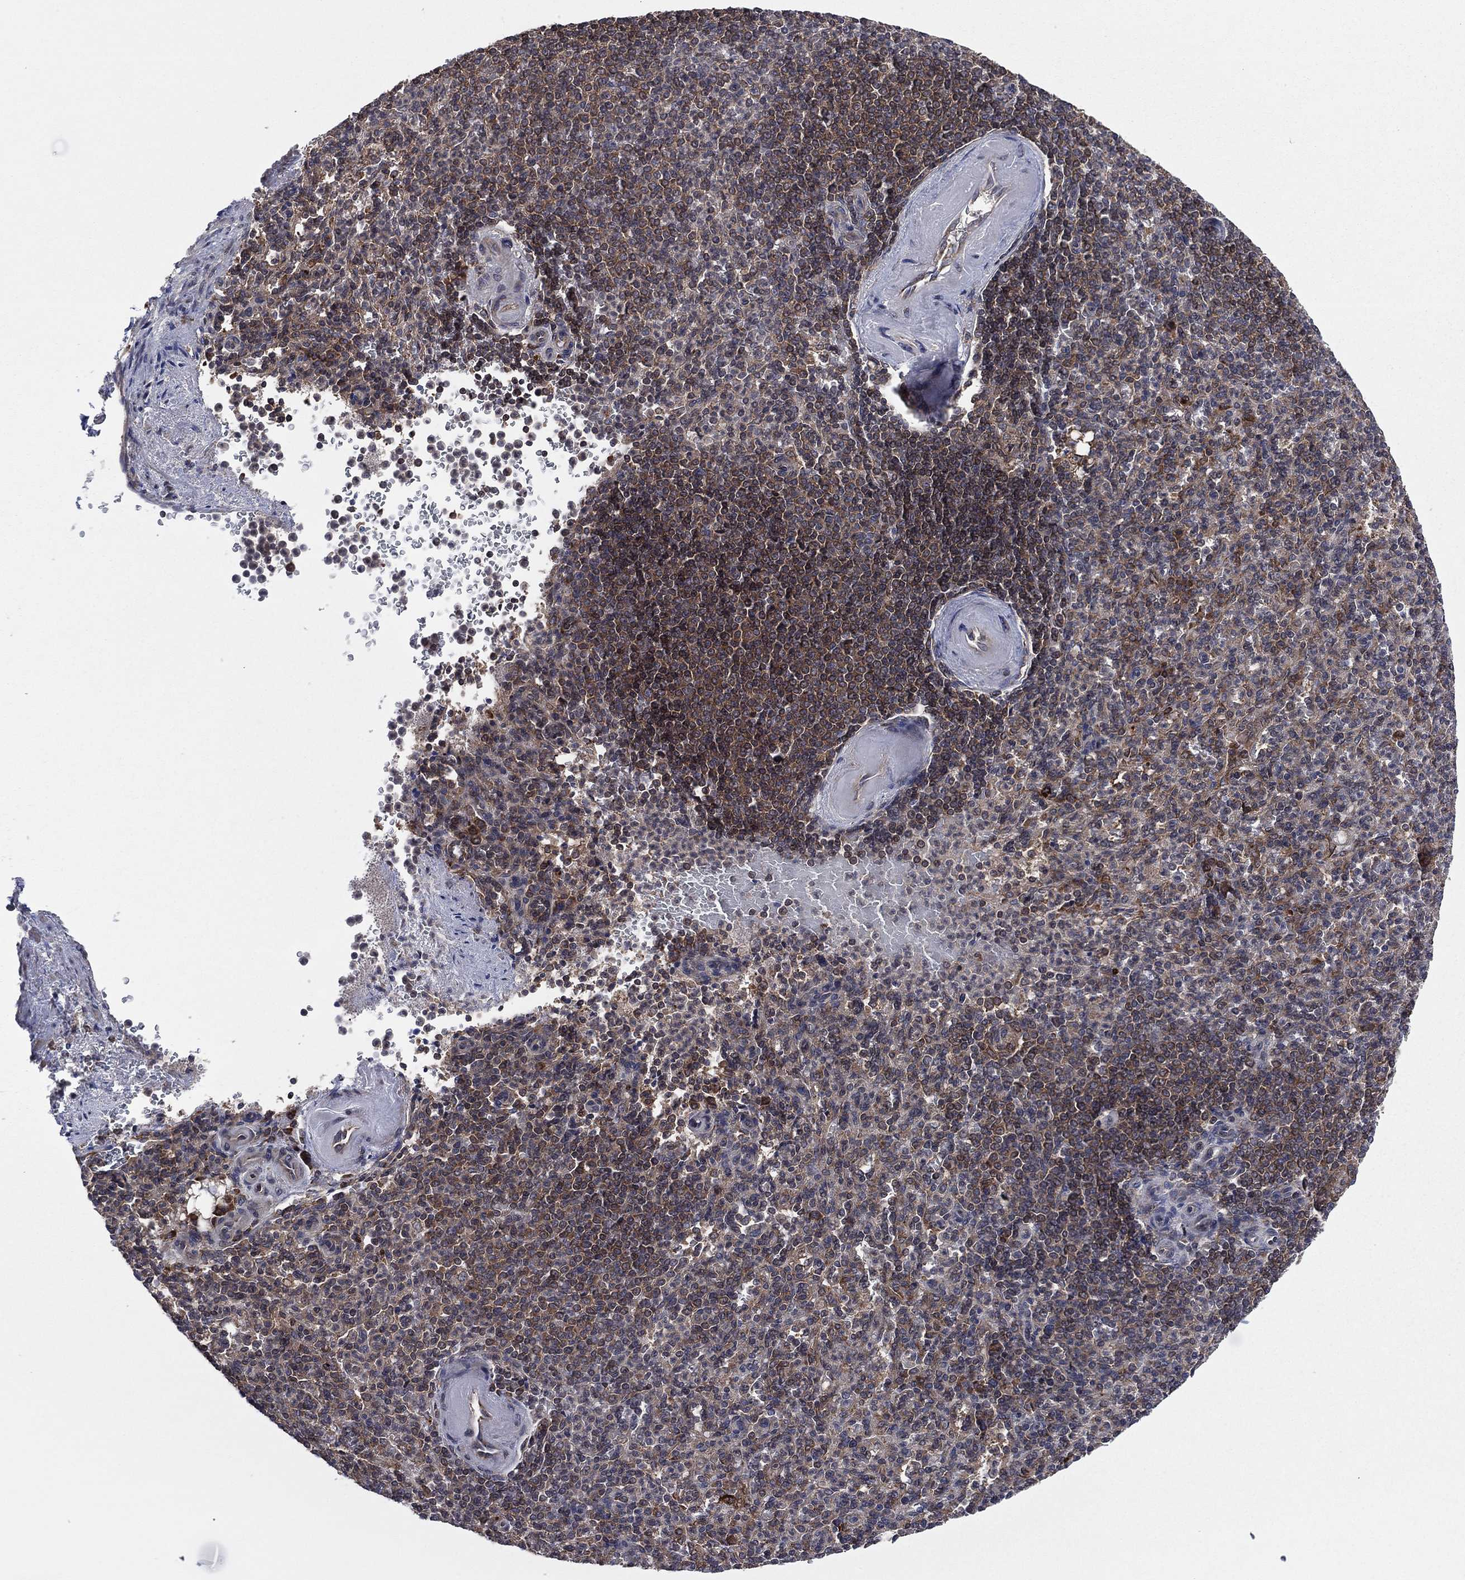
{"staining": {"intensity": "weak", "quantity": "<25%", "location": "cytoplasmic/membranous"}, "tissue": "spleen", "cell_type": "Cells in red pulp", "image_type": "normal", "snomed": [{"axis": "morphology", "description": "Normal tissue, NOS"}, {"axis": "topography", "description": "Spleen"}], "caption": "Photomicrograph shows no significant protein staining in cells in red pulp of benign spleen. (DAB (3,3'-diaminobenzidine) immunohistochemistry (IHC), high magnification).", "gene": "C2orf76", "patient": {"sex": "female", "age": 74}}